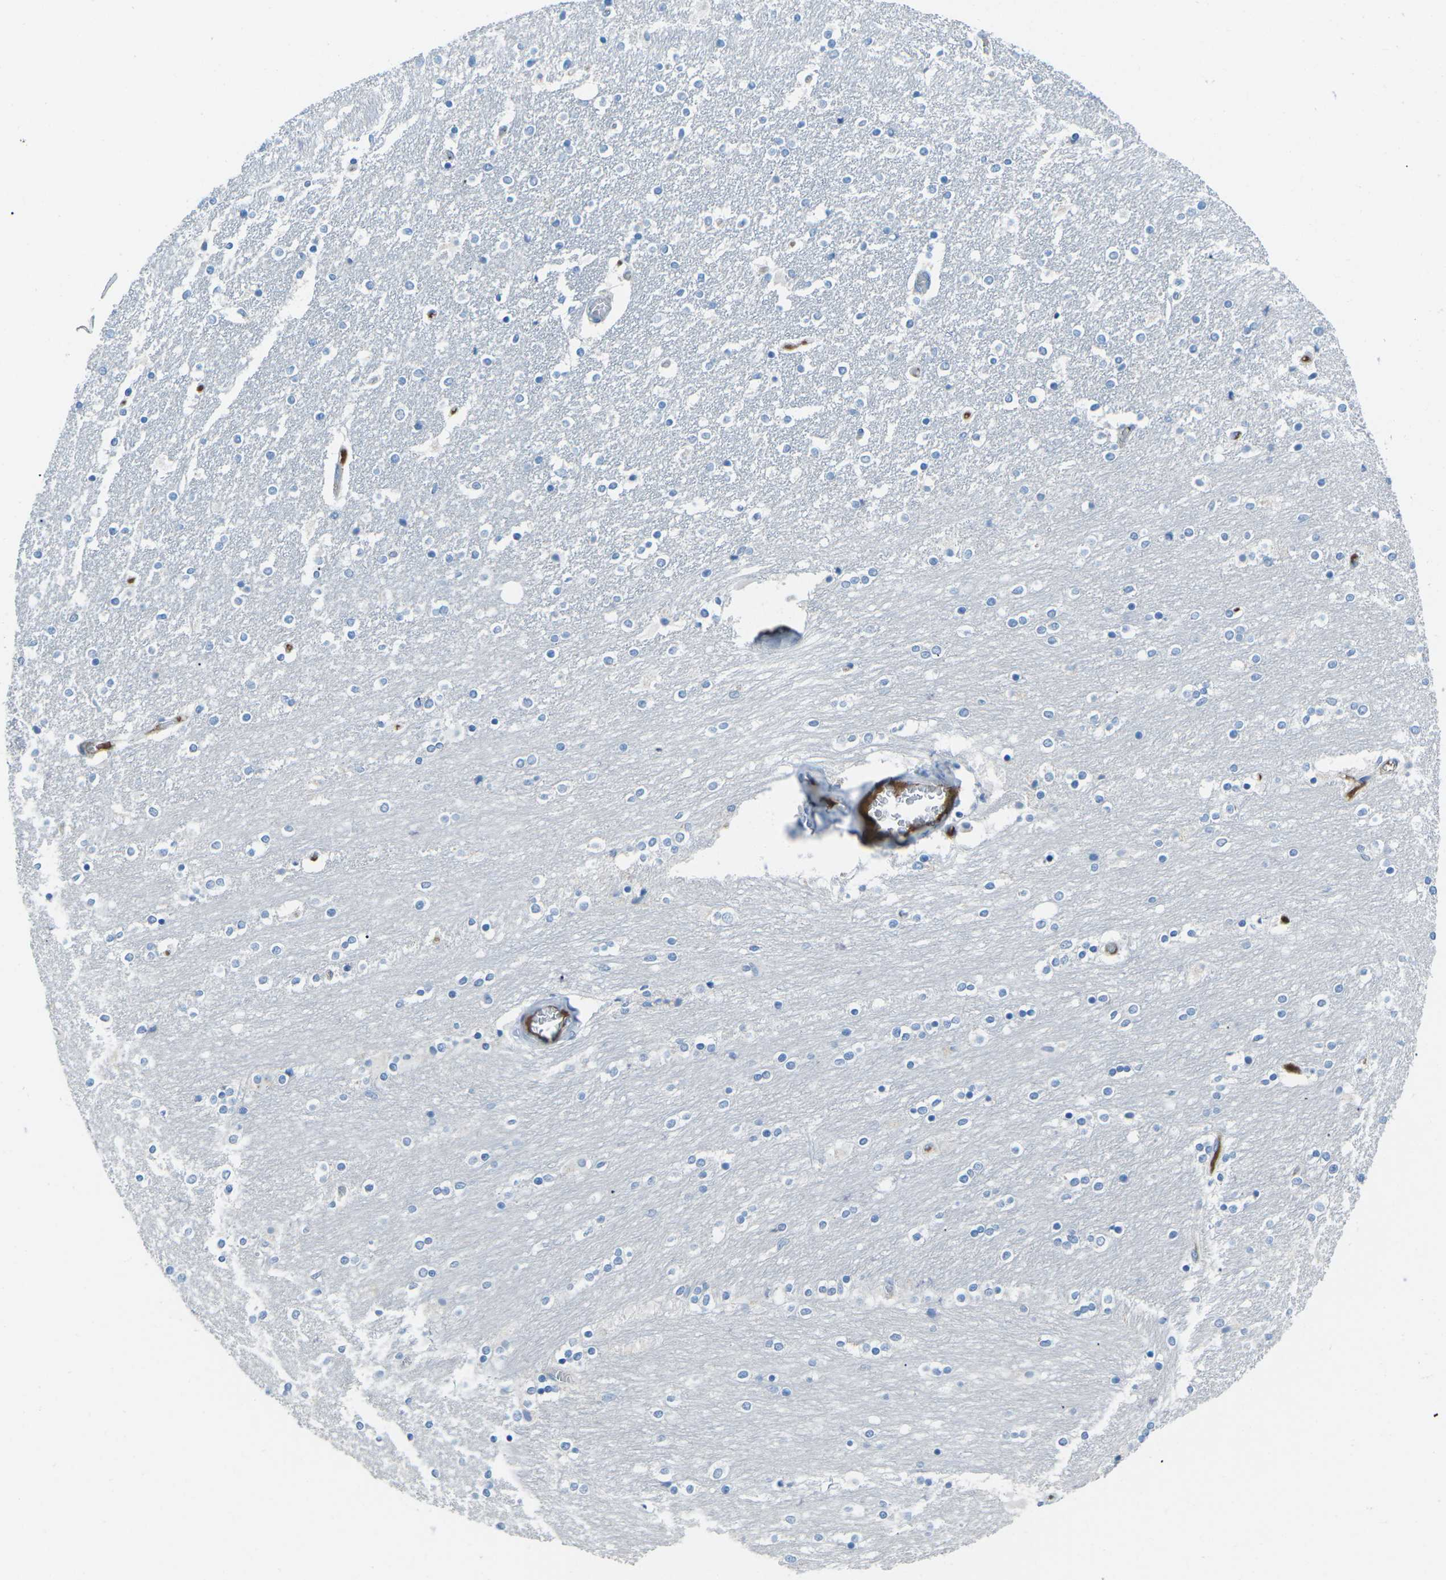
{"staining": {"intensity": "negative", "quantity": "none", "location": "none"}, "tissue": "caudate", "cell_type": "Glial cells", "image_type": "normal", "snomed": [{"axis": "morphology", "description": "Normal tissue, NOS"}, {"axis": "topography", "description": "Lateral ventricle wall"}], "caption": "The image exhibits no significant positivity in glial cells of caudate. (Stains: DAB immunohistochemistry (IHC) with hematoxylin counter stain, Microscopy: brightfield microscopy at high magnification).", "gene": "FCN1", "patient": {"sex": "female", "age": 54}}